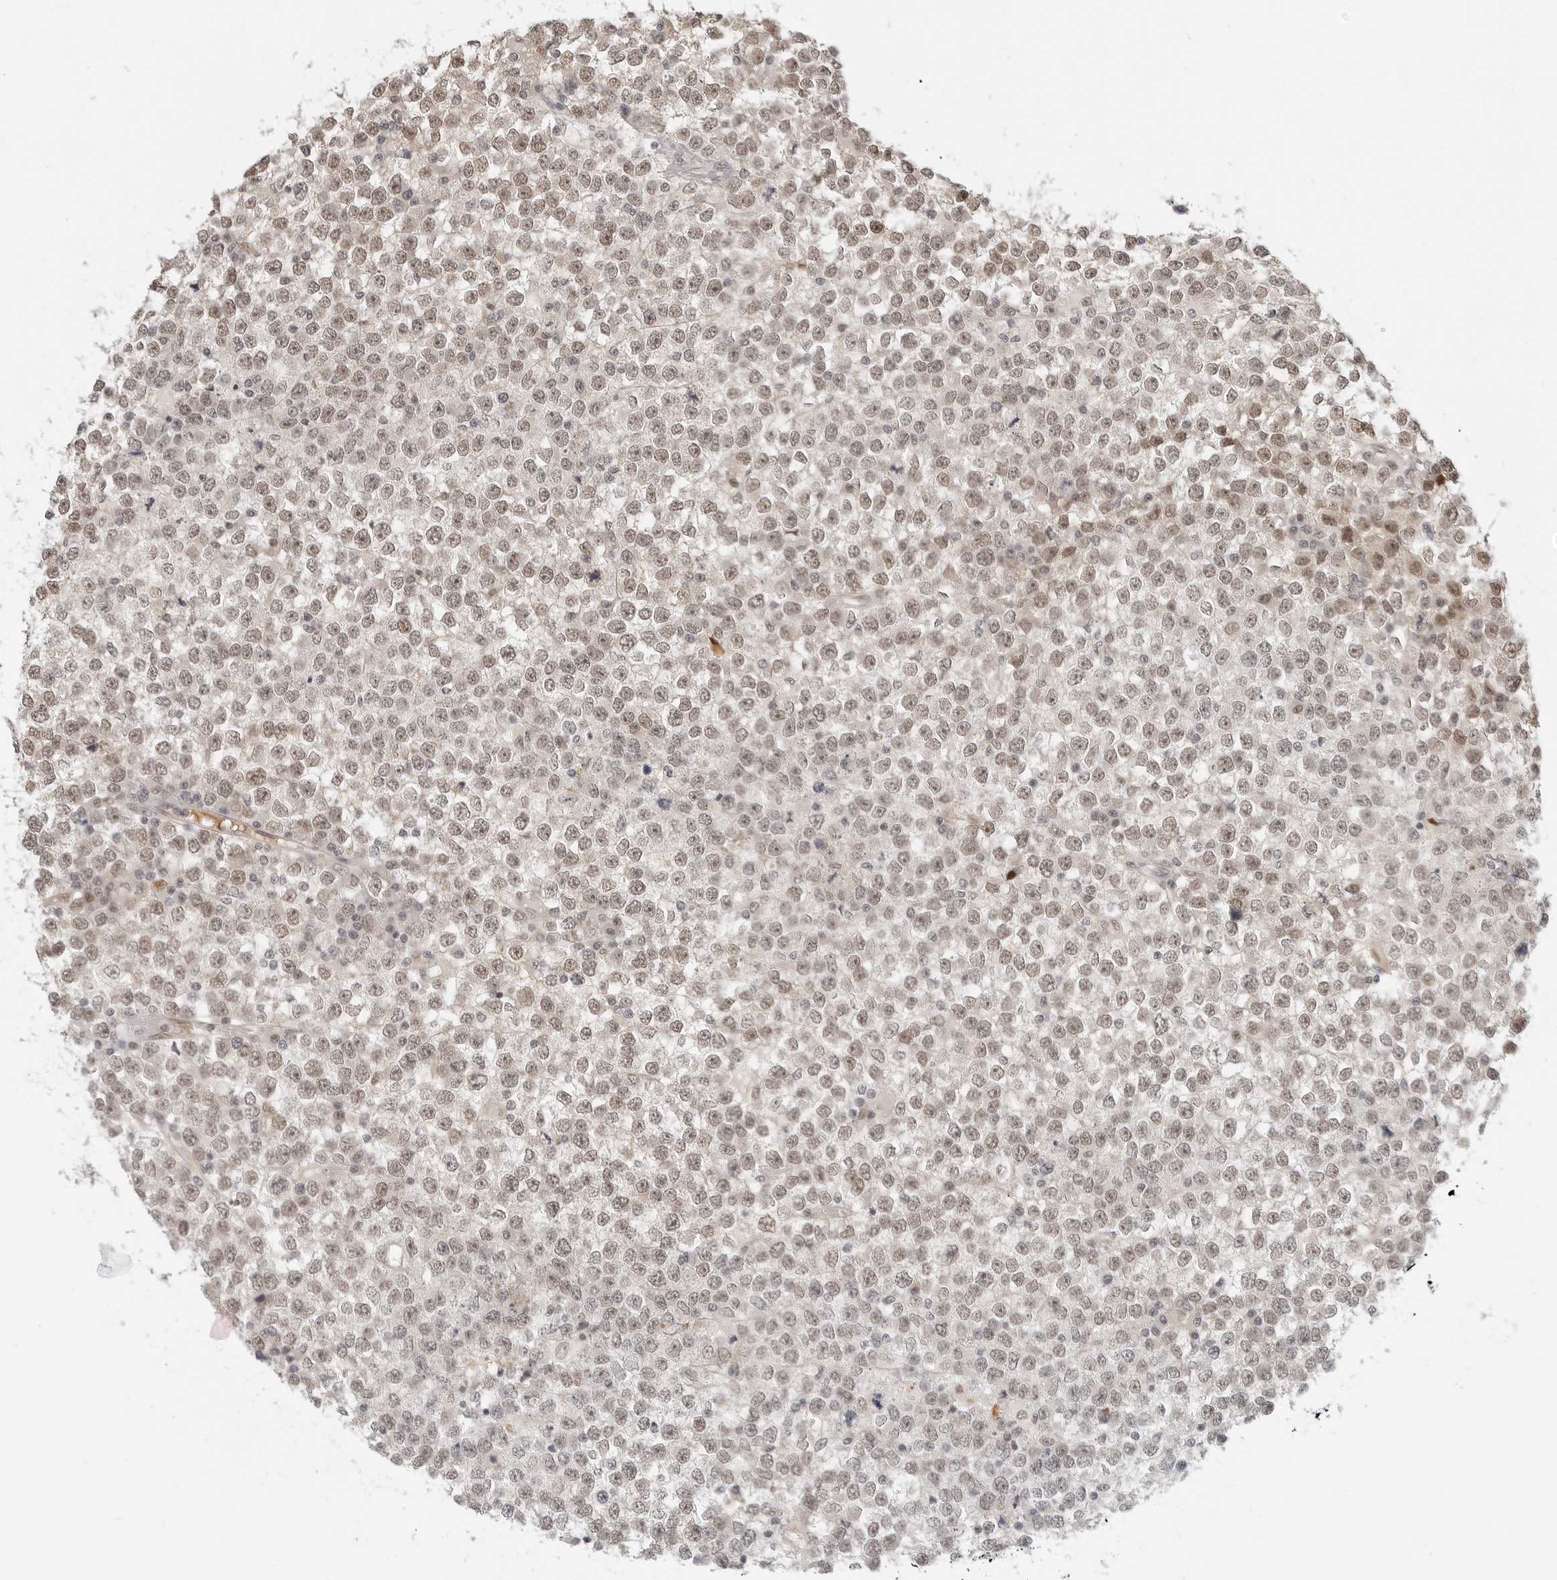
{"staining": {"intensity": "moderate", "quantity": ">75%", "location": "nuclear"}, "tissue": "testis cancer", "cell_type": "Tumor cells", "image_type": "cancer", "snomed": [{"axis": "morphology", "description": "Seminoma, NOS"}, {"axis": "topography", "description": "Testis"}], "caption": "A brown stain highlights moderate nuclear positivity of a protein in human testis cancer tumor cells.", "gene": "TSEN2", "patient": {"sex": "male", "age": 65}}